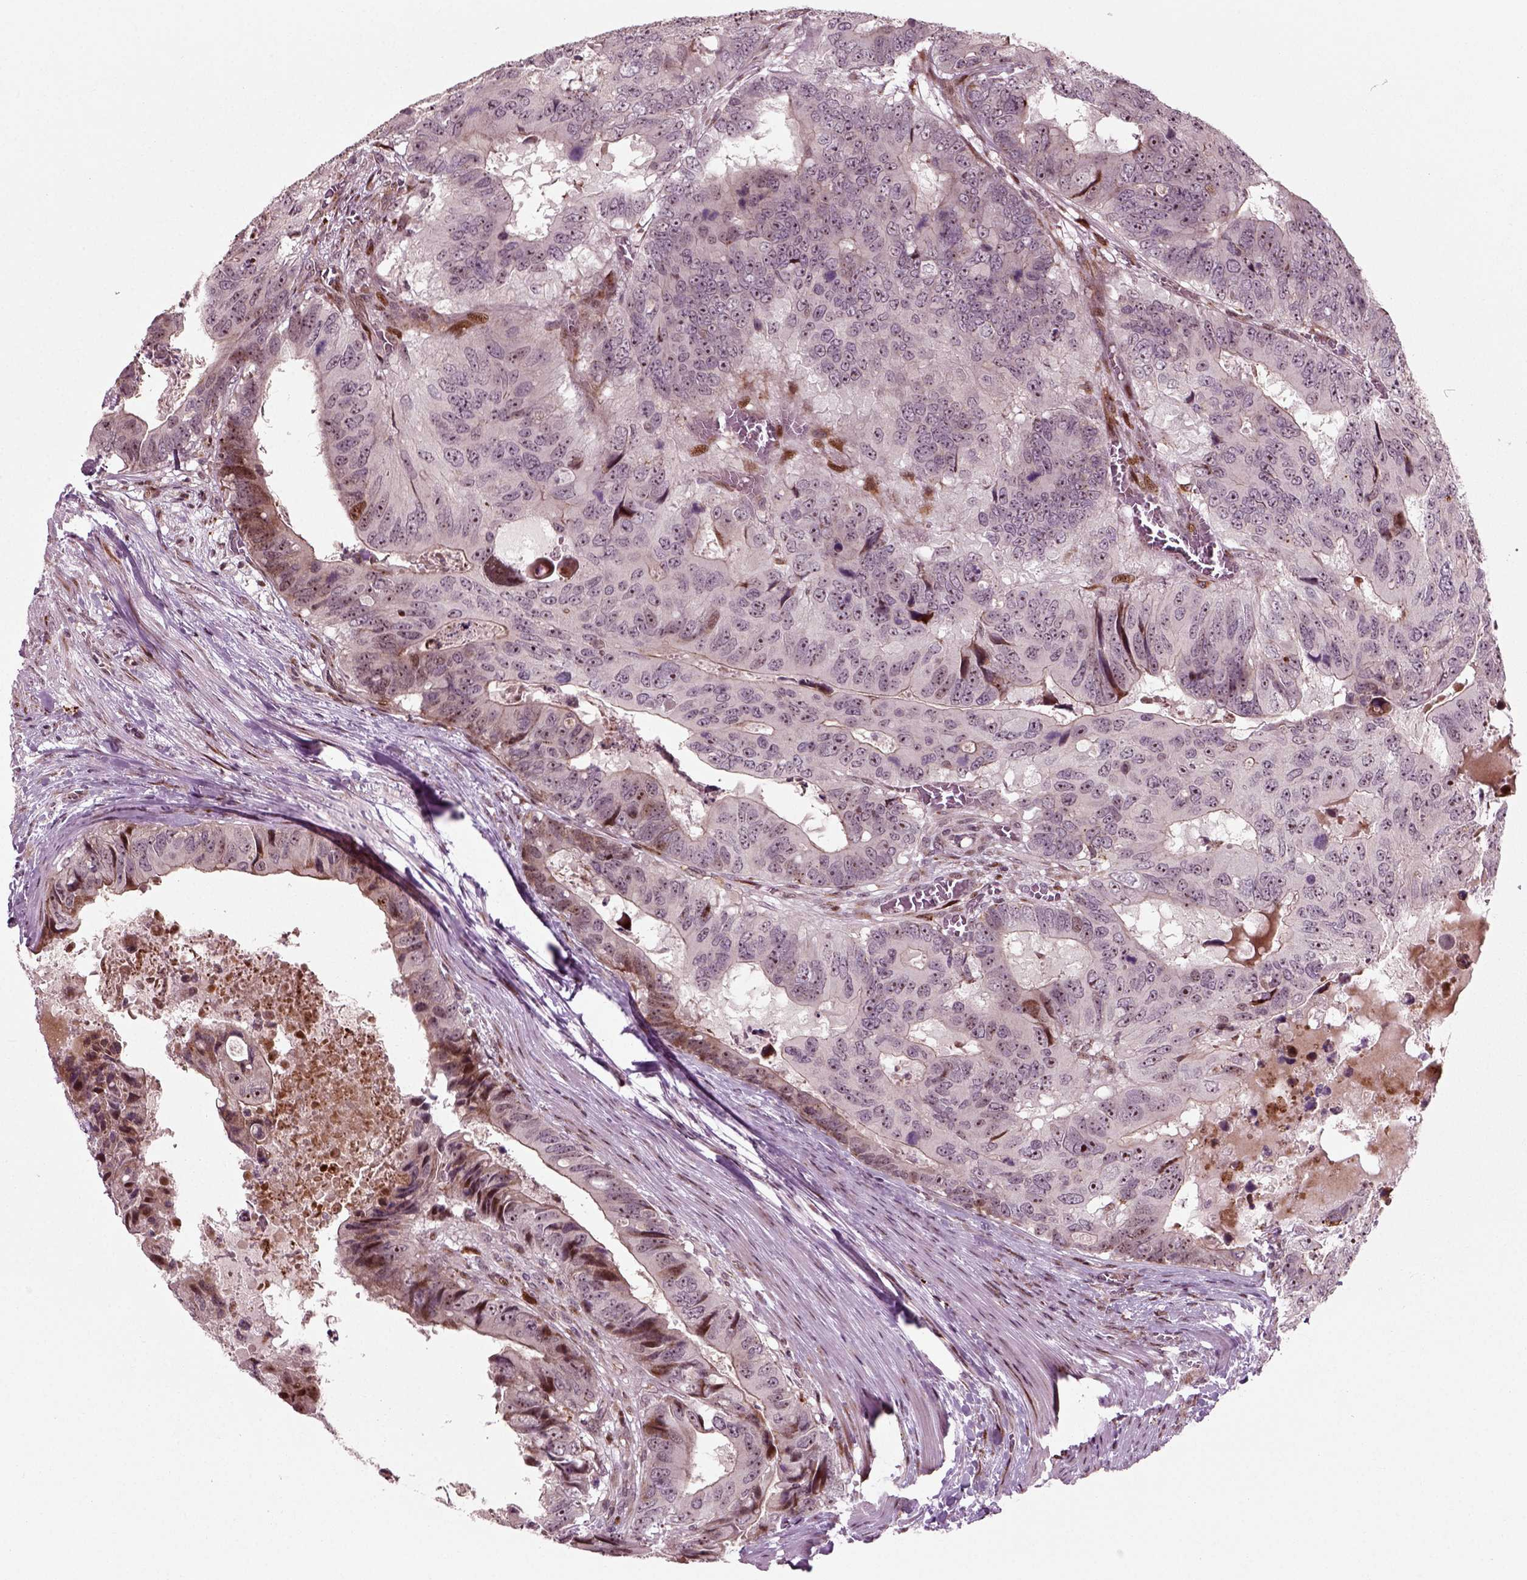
{"staining": {"intensity": "strong", "quantity": "<25%", "location": "cytoplasmic/membranous,nuclear"}, "tissue": "colorectal cancer", "cell_type": "Tumor cells", "image_type": "cancer", "snomed": [{"axis": "morphology", "description": "Adenocarcinoma, NOS"}, {"axis": "topography", "description": "Colon"}], "caption": "Colorectal cancer (adenocarcinoma) was stained to show a protein in brown. There is medium levels of strong cytoplasmic/membranous and nuclear staining in about <25% of tumor cells. Nuclei are stained in blue.", "gene": "CDC14A", "patient": {"sex": "male", "age": 79}}